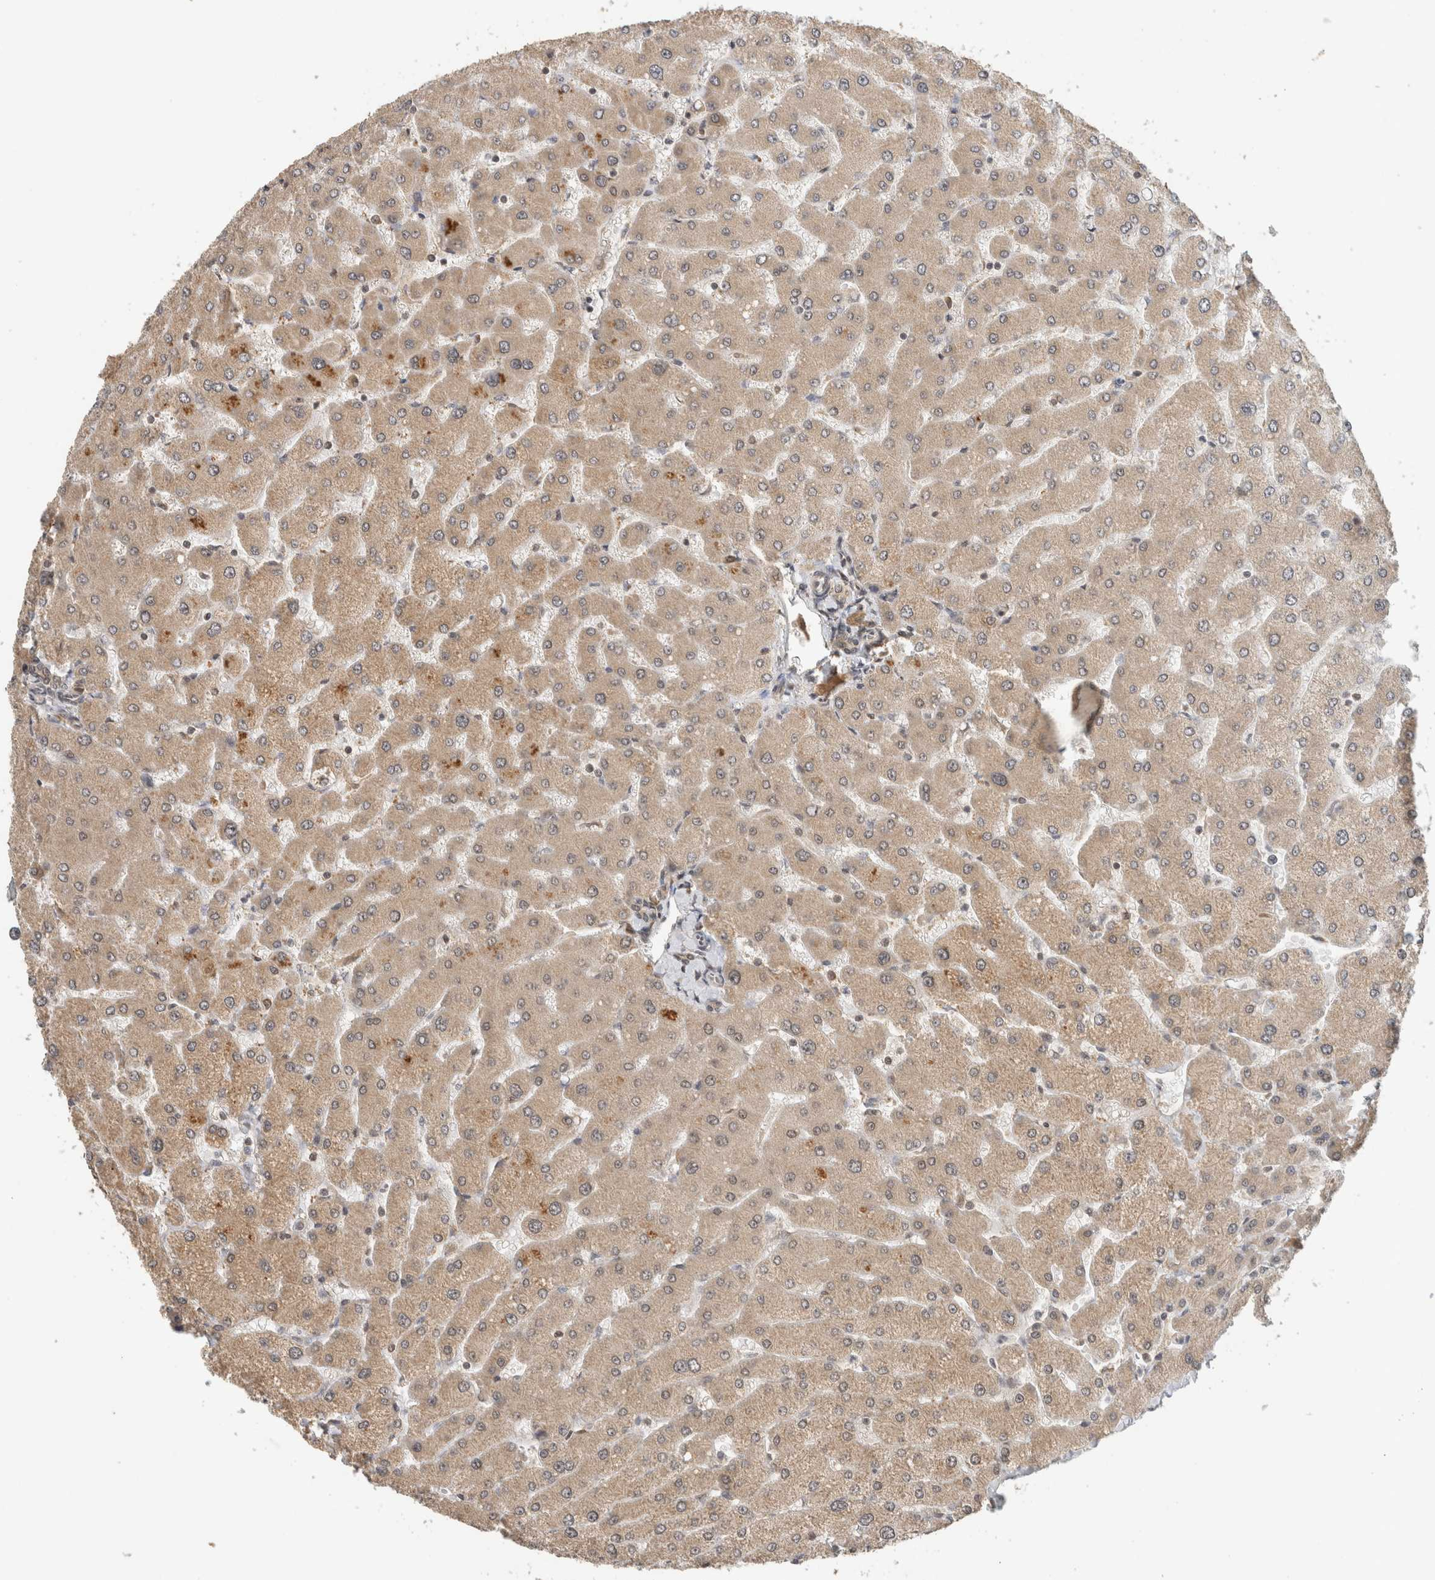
{"staining": {"intensity": "weak", "quantity": ">75%", "location": "cytoplasmic/membranous,nuclear"}, "tissue": "liver", "cell_type": "Cholangiocytes", "image_type": "normal", "snomed": [{"axis": "morphology", "description": "Normal tissue, NOS"}, {"axis": "topography", "description": "Liver"}], "caption": "Liver stained with immunohistochemistry (IHC) shows weak cytoplasmic/membranous,nuclear expression in approximately >75% of cholangiocytes.", "gene": "C1orf21", "patient": {"sex": "male", "age": 55}}